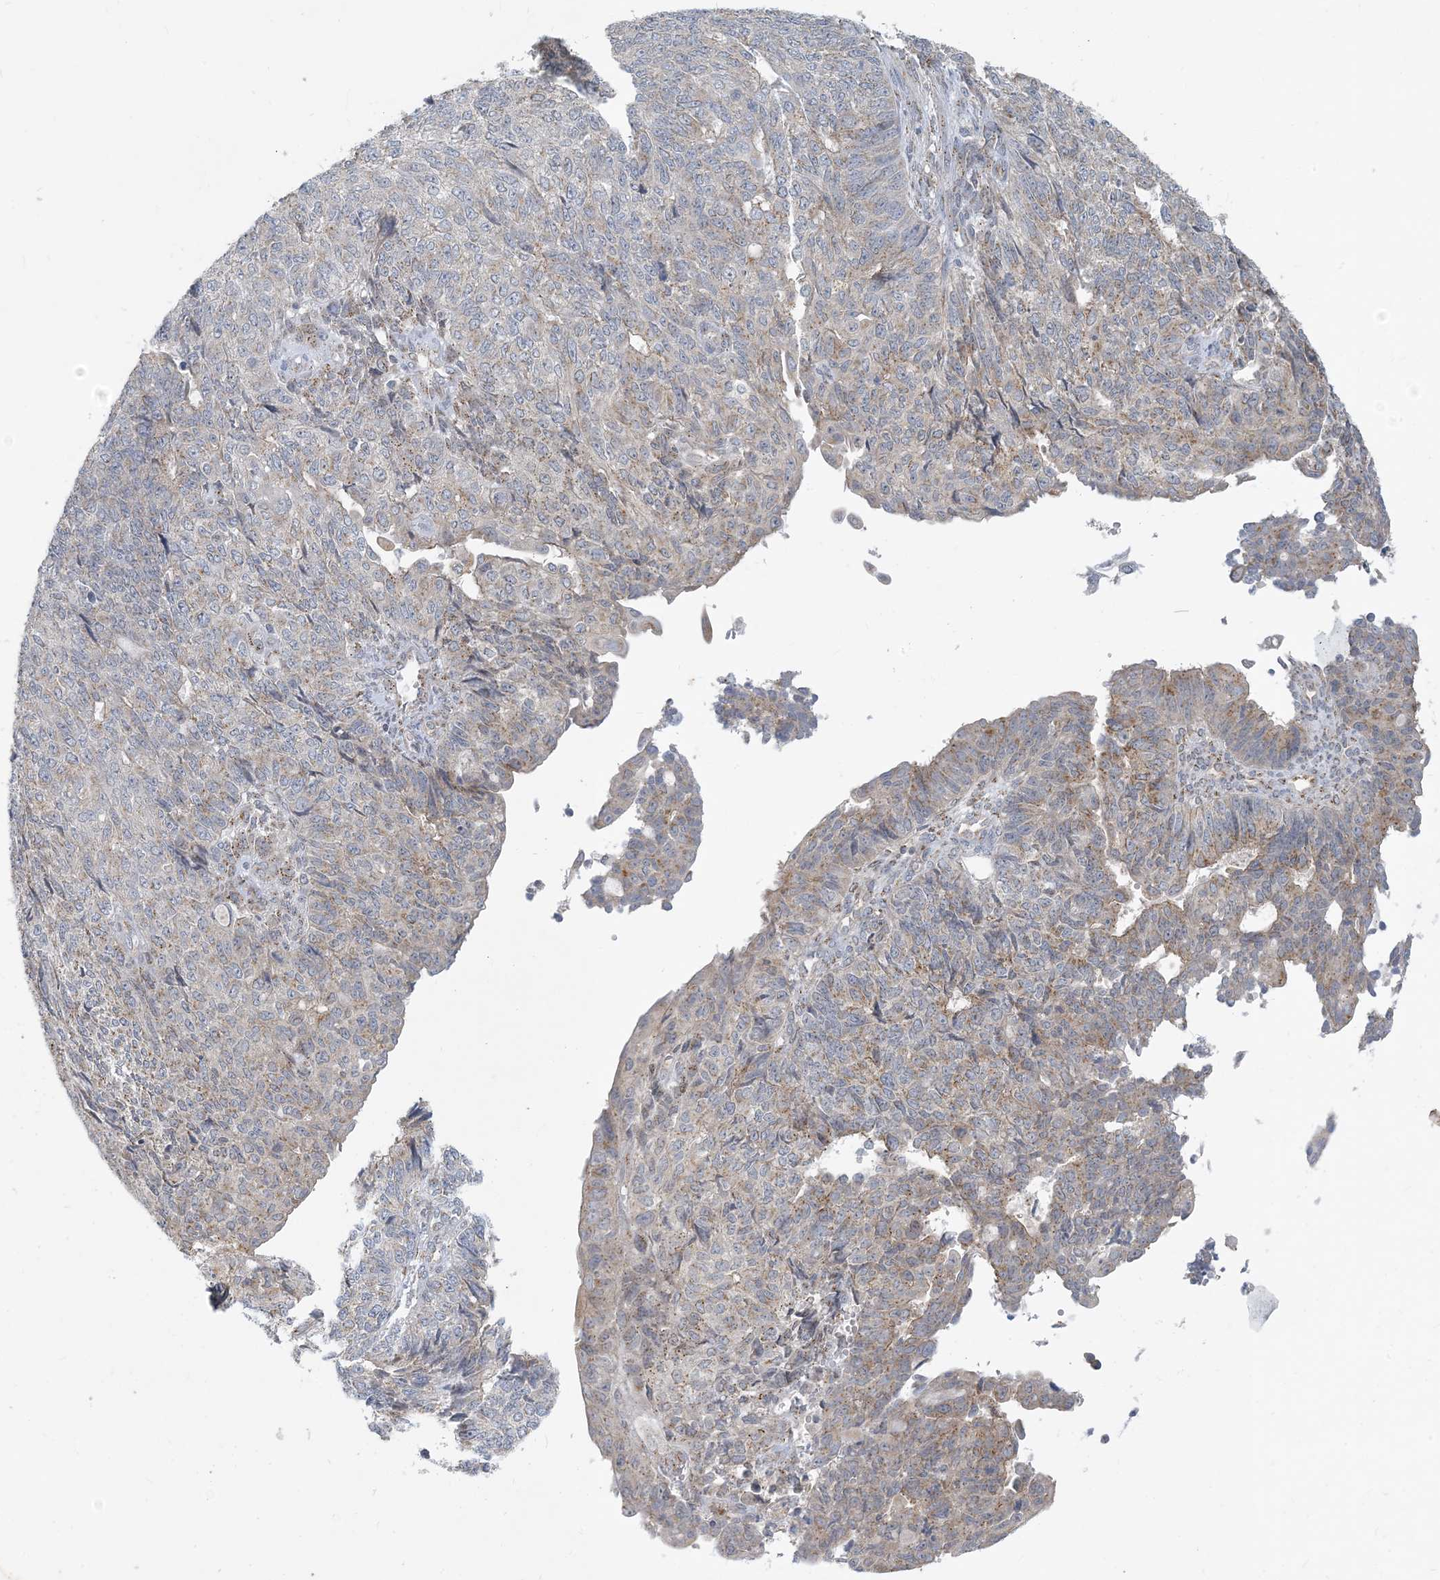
{"staining": {"intensity": "weak", "quantity": "25%-75%", "location": "cytoplasmic/membranous"}, "tissue": "endometrial cancer", "cell_type": "Tumor cells", "image_type": "cancer", "snomed": [{"axis": "morphology", "description": "Adenocarcinoma, NOS"}, {"axis": "topography", "description": "Endometrium"}], "caption": "Endometrial cancer (adenocarcinoma) tissue displays weak cytoplasmic/membranous expression in about 25%-75% of tumor cells, visualized by immunohistochemistry.", "gene": "CCDC14", "patient": {"sex": "female", "age": 32}}